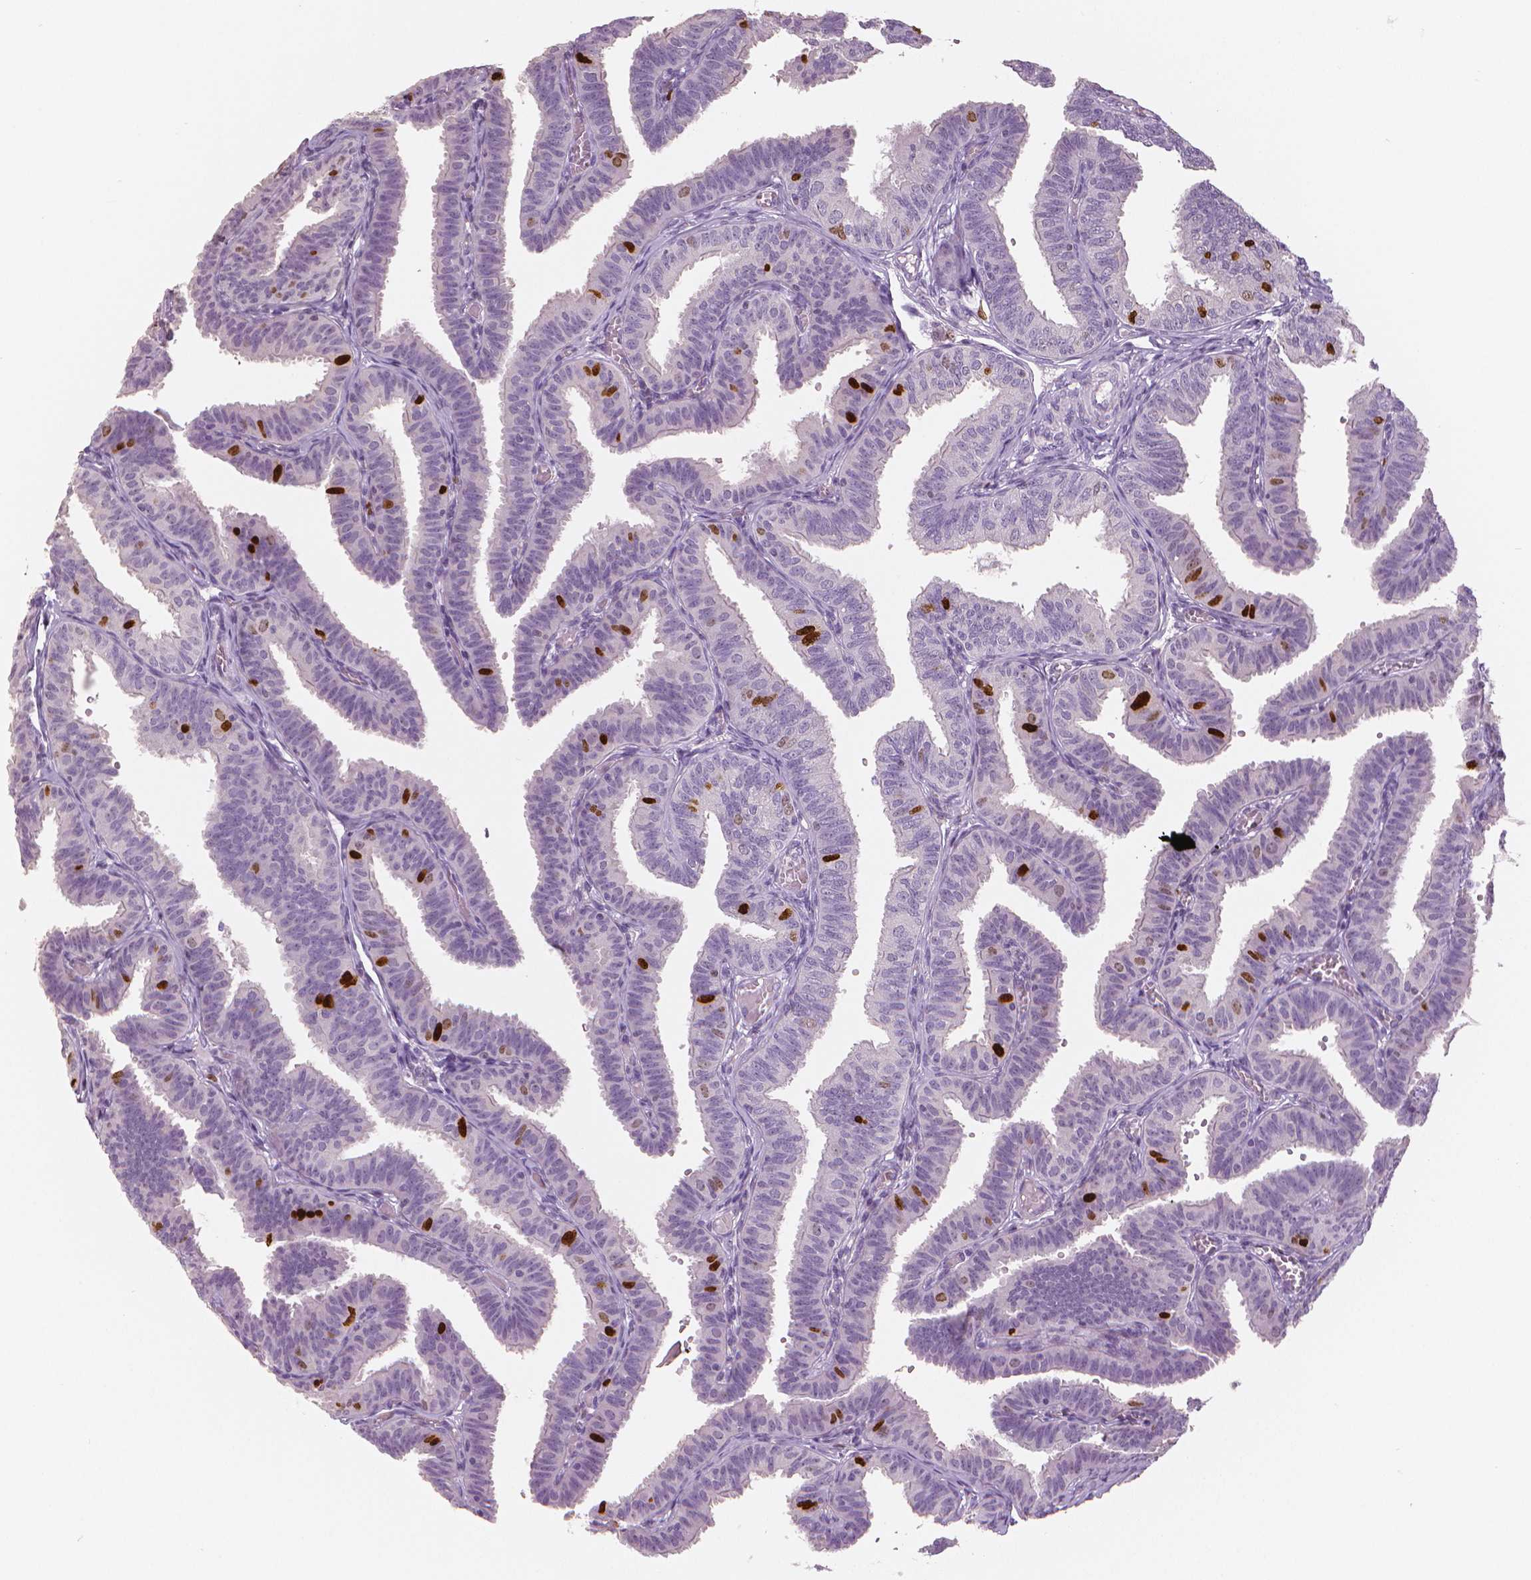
{"staining": {"intensity": "strong", "quantity": "<25%", "location": "nuclear"}, "tissue": "fallopian tube", "cell_type": "Glandular cells", "image_type": "normal", "snomed": [{"axis": "morphology", "description": "Normal tissue, NOS"}, {"axis": "topography", "description": "Fallopian tube"}], "caption": "IHC micrograph of benign human fallopian tube stained for a protein (brown), which exhibits medium levels of strong nuclear positivity in approximately <25% of glandular cells.", "gene": "MKI67", "patient": {"sex": "female", "age": 25}}